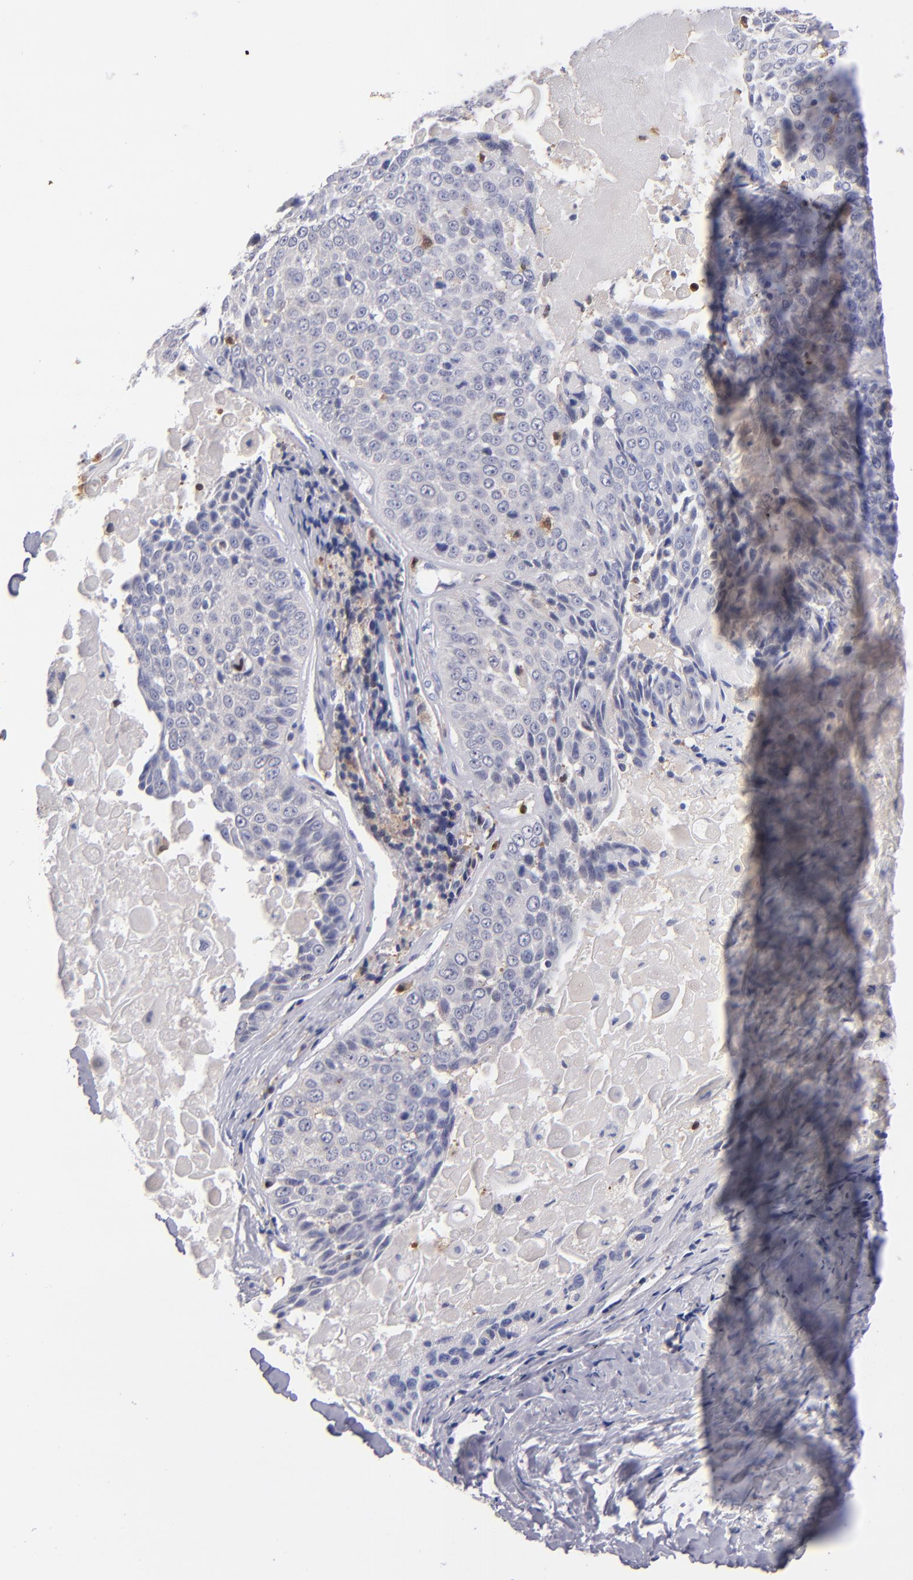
{"staining": {"intensity": "negative", "quantity": "none", "location": "none"}, "tissue": "lung cancer", "cell_type": "Tumor cells", "image_type": "cancer", "snomed": [{"axis": "morphology", "description": "Adenocarcinoma, NOS"}, {"axis": "topography", "description": "Lung"}], "caption": "This is a photomicrograph of IHC staining of adenocarcinoma (lung), which shows no positivity in tumor cells.", "gene": "PRKCD", "patient": {"sex": "male", "age": 60}}